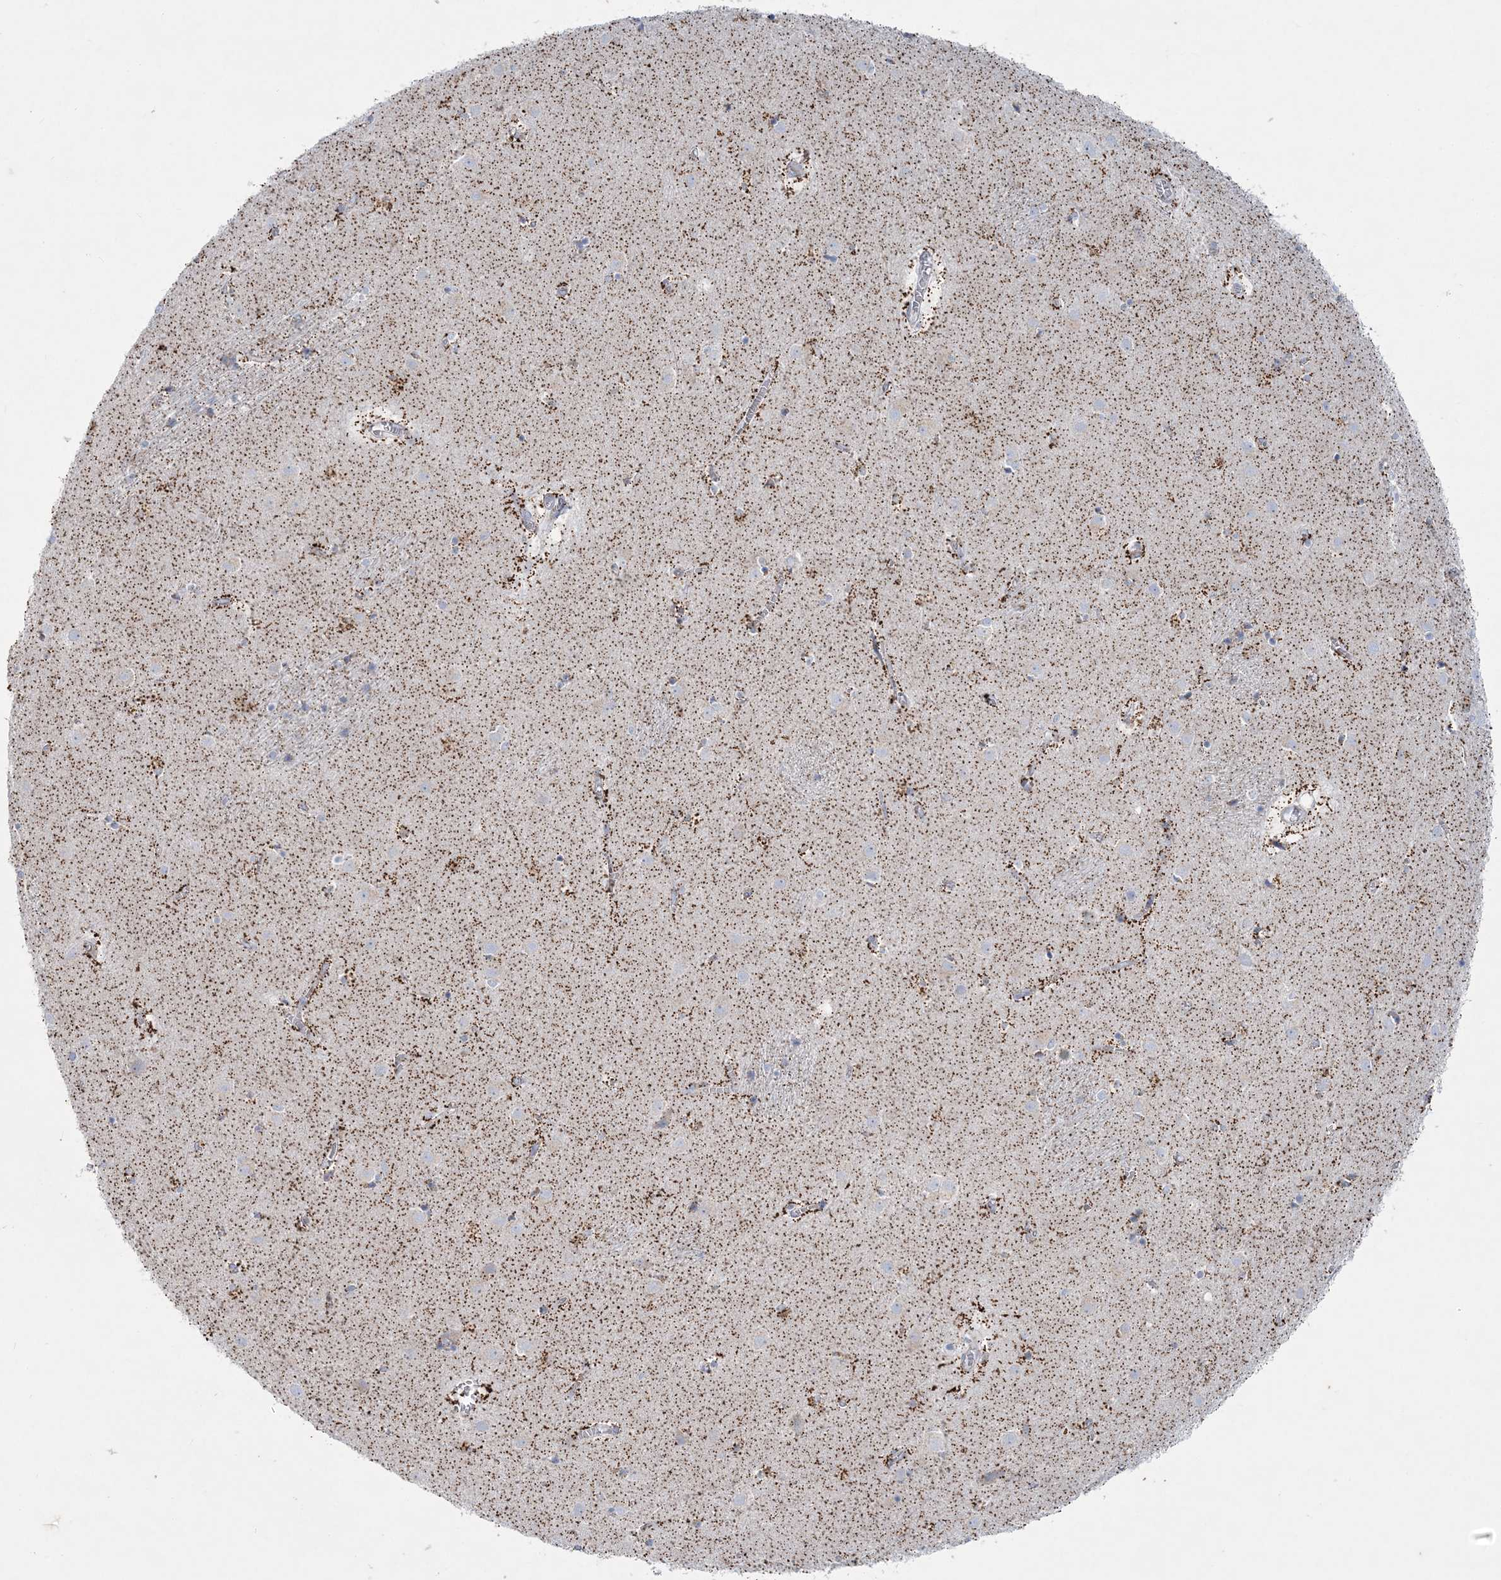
{"staining": {"intensity": "moderate", "quantity": "<25%", "location": "cytoplasmic/membranous"}, "tissue": "caudate", "cell_type": "Glial cells", "image_type": "normal", "snomed": [{"axis": "morphology", "description": "Normal tissue, NOS"}, {"axis": "topography", "description": "Lateral ventricle wall"}], "caption": "Immunohistochemical staining of unremarkable caudate shows low levels of moderate cytoplasmic/membranous staining in about <25% of glial cells.", "gene": "TBC1D7", "patient": {"sex": "male", "age": 70}}